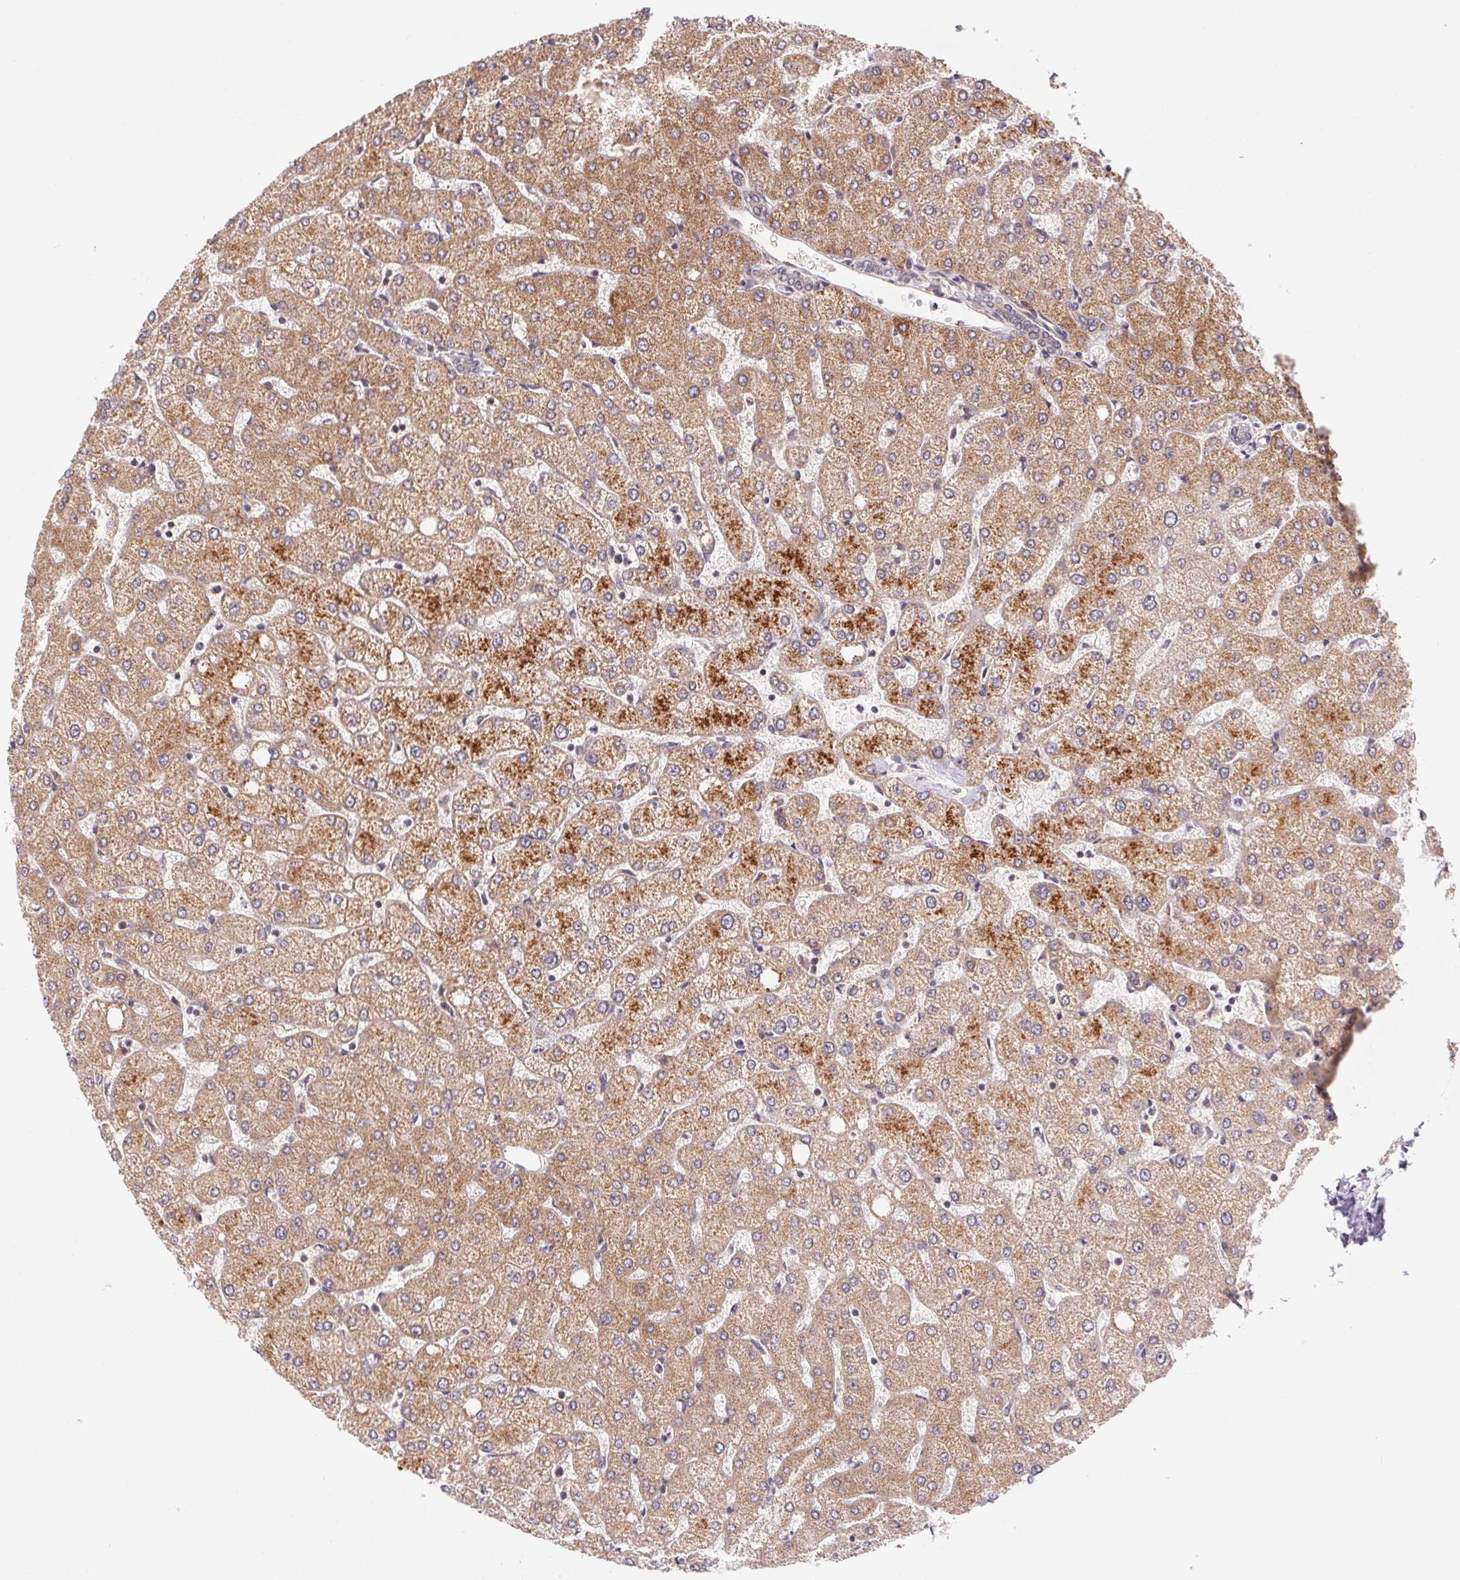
{"staining": {"intensity": "negative", "quantity": "none", "location": "none"}, "tissue": "liver", "cell_type": "Cholangiocytes", "image_type": "normal", "snomed": [{"axis": "morphology", "description": "Normal tissue, NOS"}, {"axis": "topography", "description": "Liver"}], "caption": "Cholangiocytes are negative for protein expression in unremarkable human liver.", "gene": "BNIP5", "patient": {"sex": "female", "age": 54}}